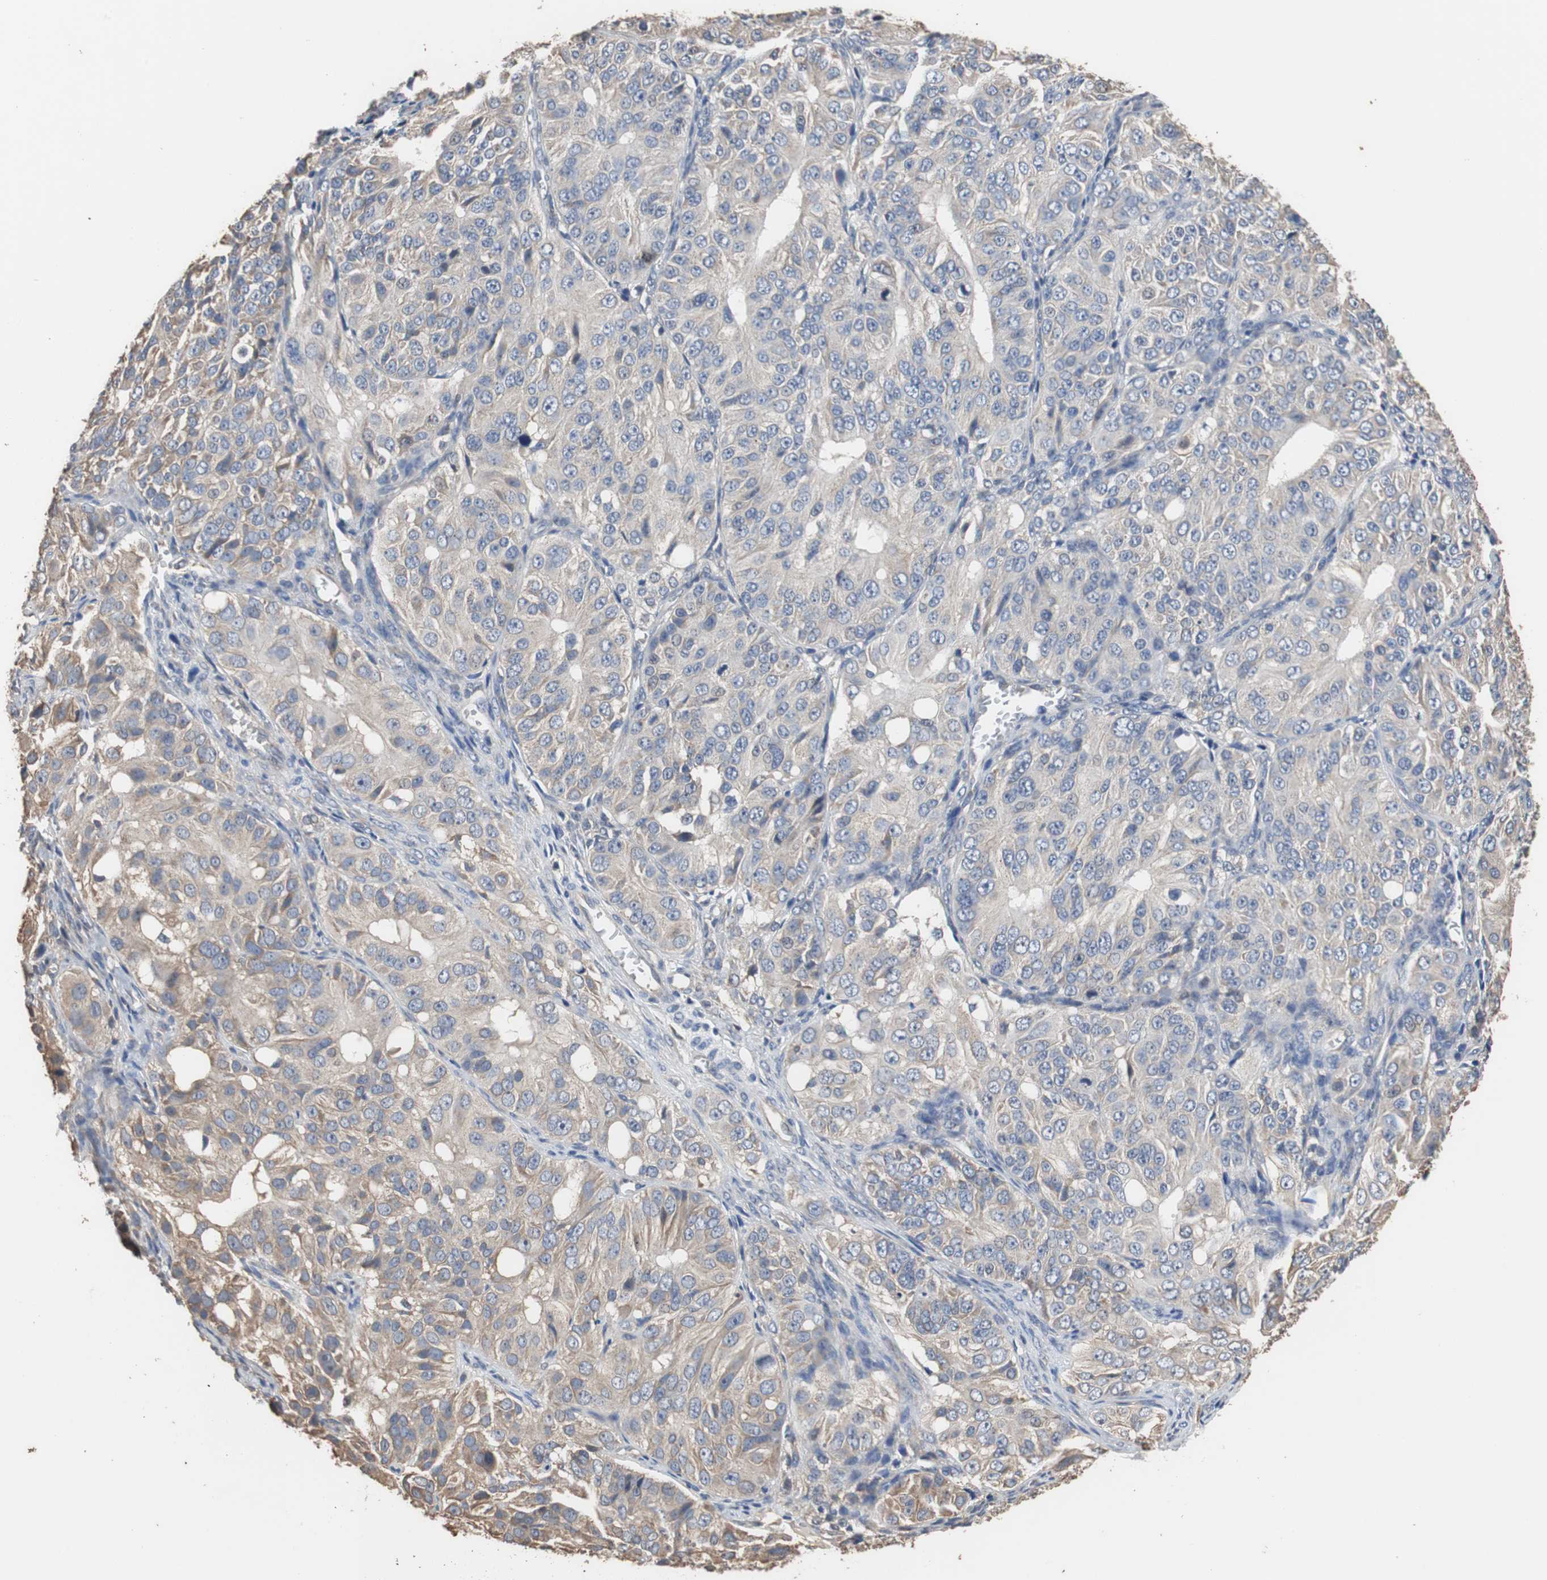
{"staining": {"intensity": "weak", "quantity": ">75%", "location": "cytoplasmic/membranous"}, "tissue": "ovarian cancer", "cell_type": "Tumor cells", "image_type": "cancer", "snomed": [{"axis": "morphology", "description": "Carcinoma, endometroid"}, {"axis": "topography", "description": "Ovary"}], "caption": "The image displays staining of ovarian endometroid carcinoma, revealing weak cytoplasmic/membranous protein expression (brown color) within tumor cells. The staining is performed using DAB brown chromogen to label protein expression. The nuclei are counter-stained blue using hematoxylin.", "gene": "SCIMP", "patient": {"sex": "female", "age": 51}}